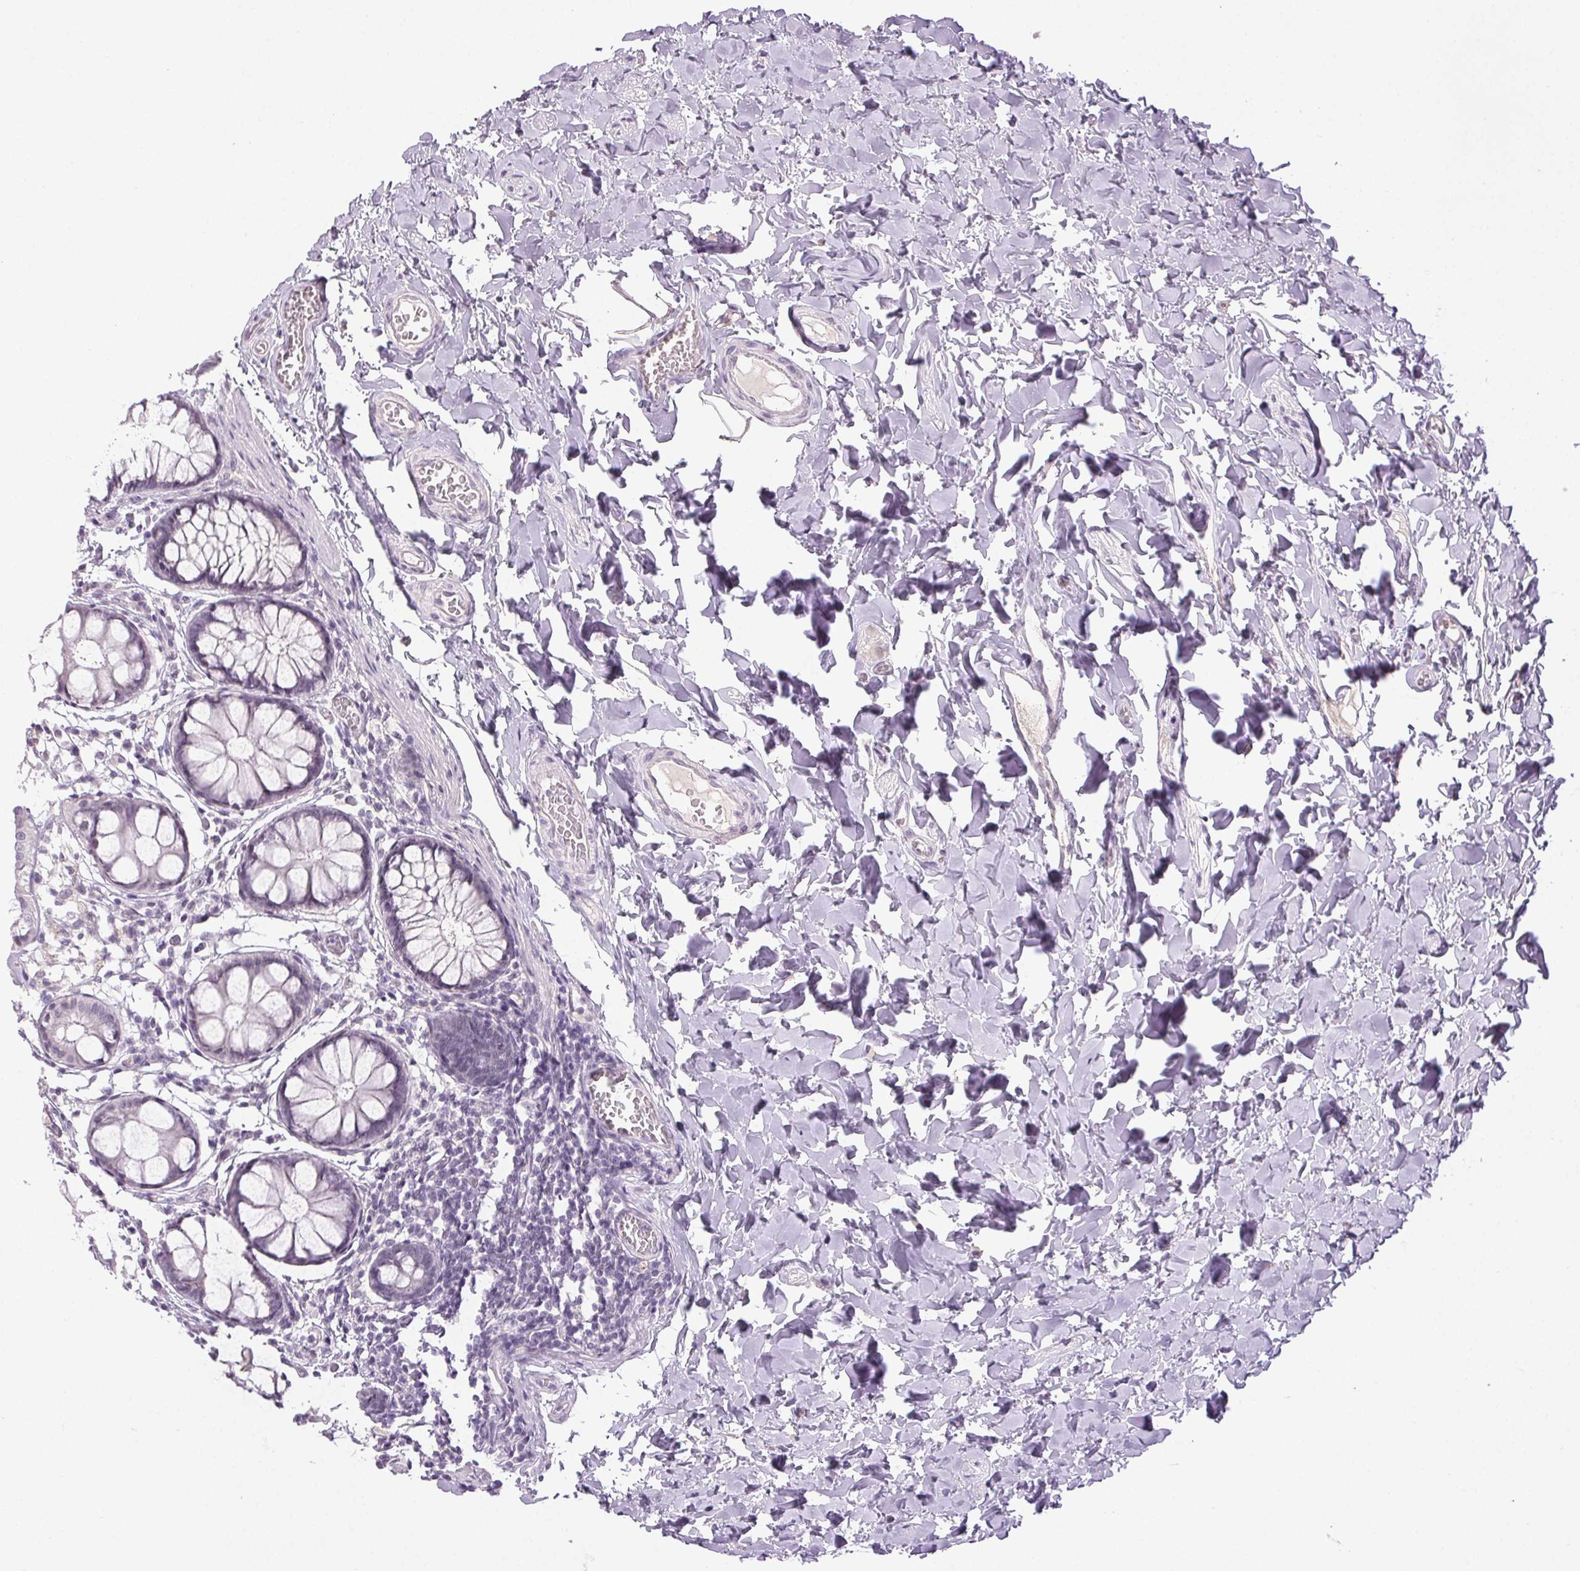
{"staining": {"intensity": "negative", "quantity": "none", "location": "none"}, "tissue": "colon", "cell_type": "Endothelial cells", "image_type": "normal", "snomed": [{"axis": "morphology", "description": "Normal tissue, NOS"}, {"axis": "topography", "description": "Colon"}], "caption": "Immunohistochemical staining of unremarkable colon exhibits no significant expression in endothelial cells.", "gene": "FAM168A", "patient": {"sex": "male", "age": 47}}